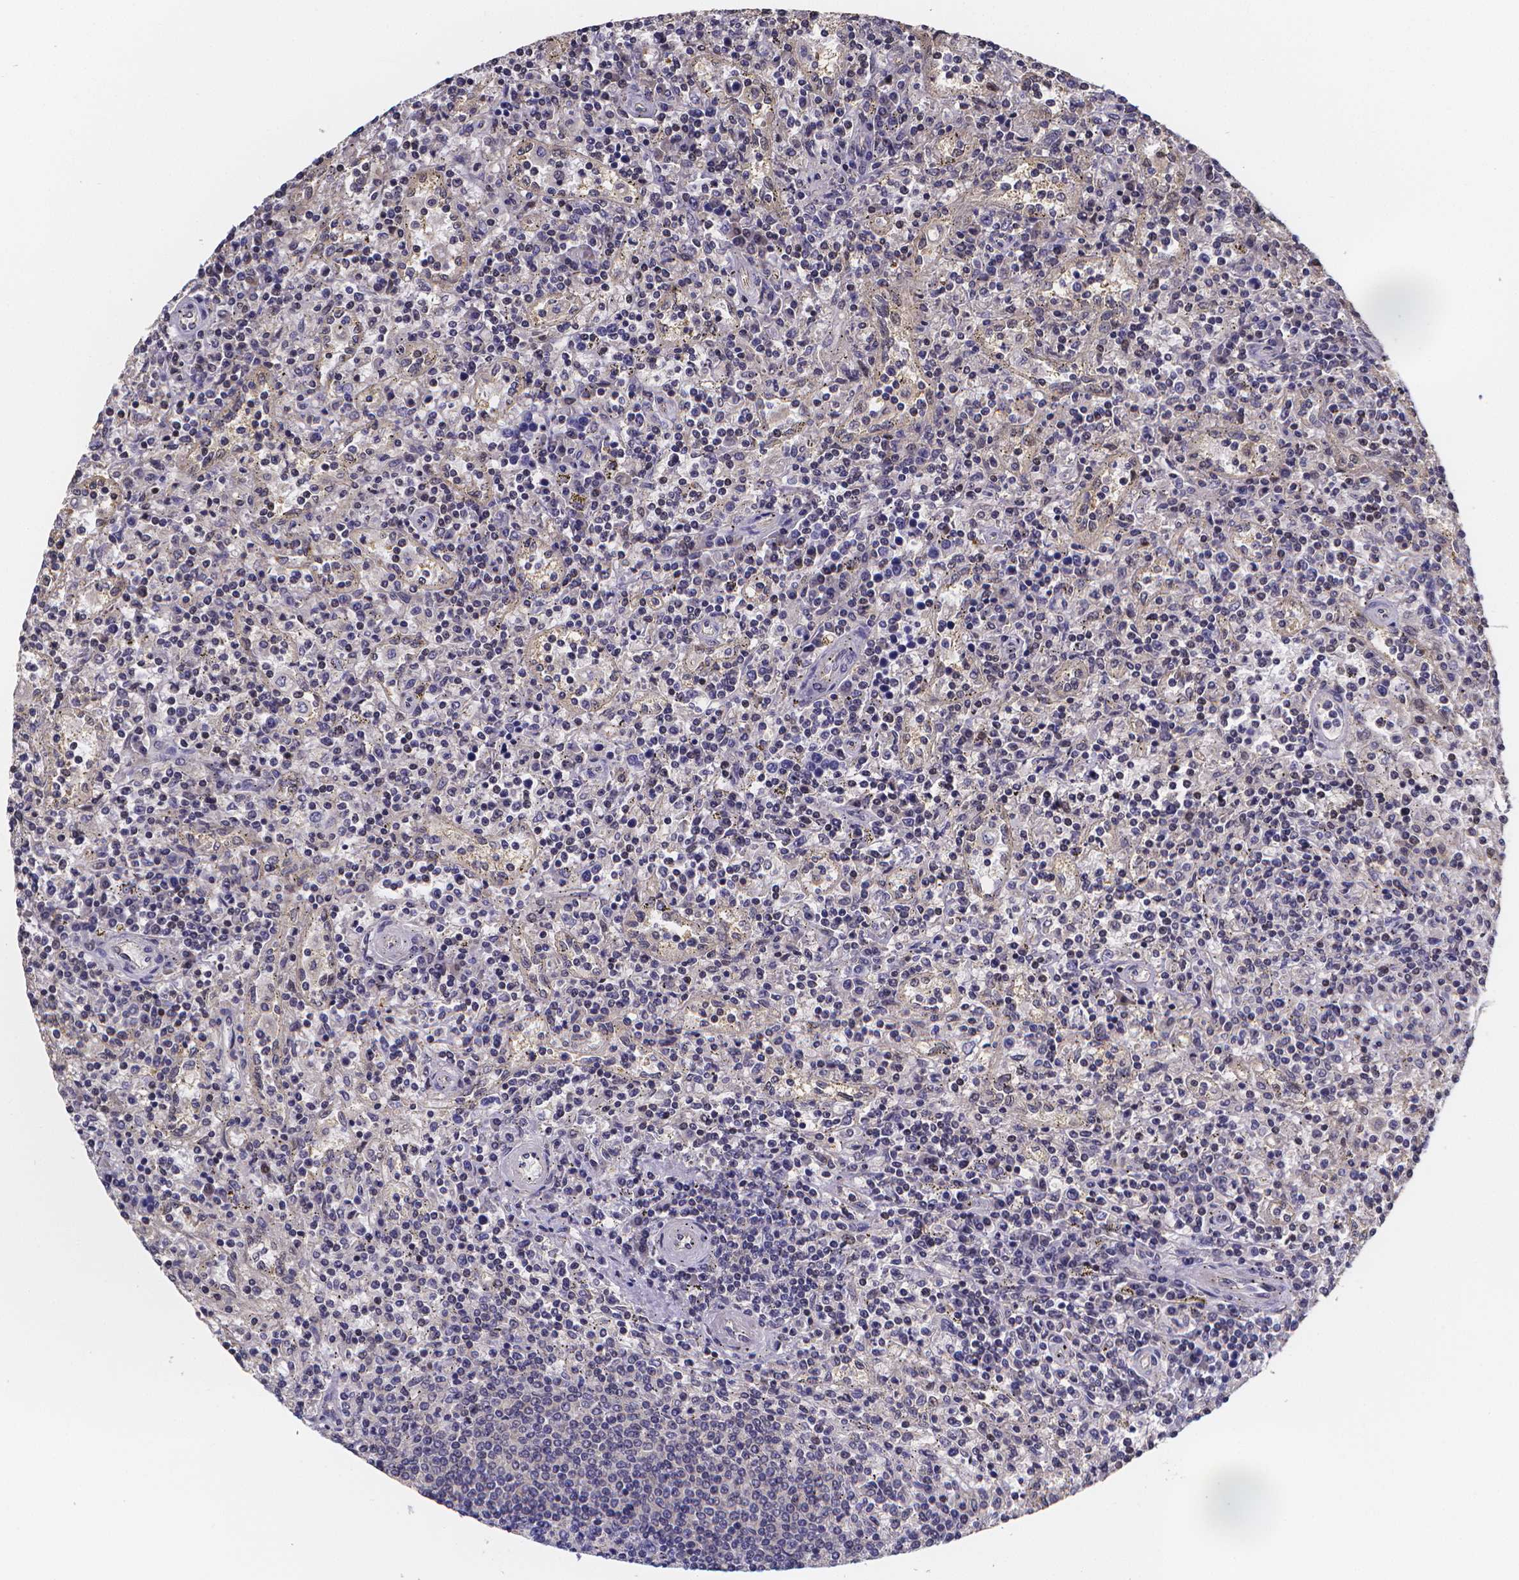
{"staining": {"intensity": "negative", "quantity": "none", "location": "none"}, "tissue": "lymphoma", "cell_type": "Tumor cells", "image_type": "cancer", "snomed": [{"axis": "morphology", "description": "Malignant lymphoma, non-Hodgkin's type, Low grade"}, {"axis": "topography", "description": "Spleen"}], "caption": "A high-resolution micrograph shows IHC staining of malignant lymphoma, non-Hodgkin's type (low-grade), which exhibits no significant staining in tumor cells. (Immunohistochemistry, brightfield microscopy, high magnification).", "gene": "PAH", "patient": {"sex": "male", "age": 62}}